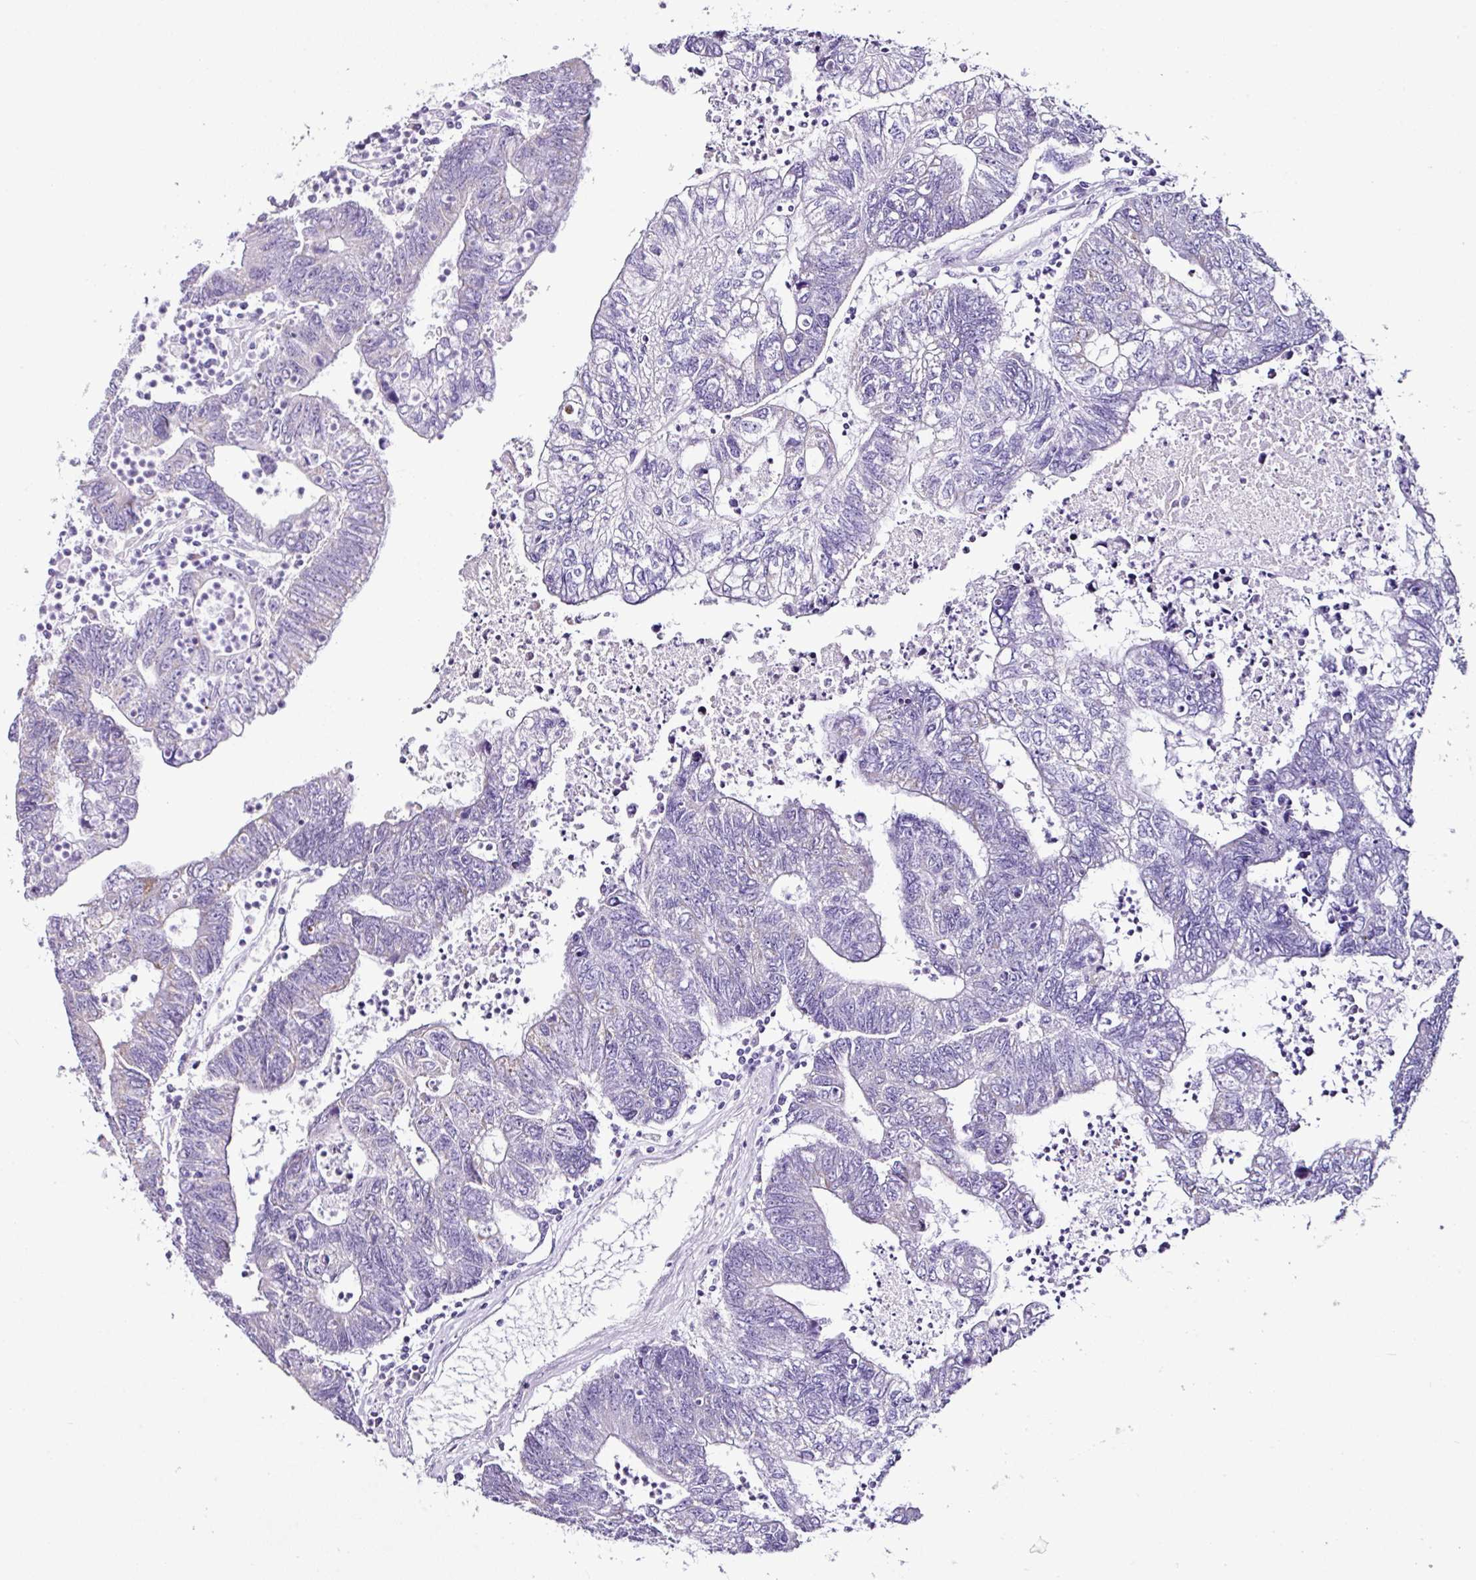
{"staining": {"intensity": "negative", "quantity": "none", "location": "none"}, "tissue": "colorectal cancer", "cell_type": "Tumor cells", "image_type": "cancer", "snomed": [{"axis": "morphology", "description": "Adenocarcinoma, NOS"}, {"axis": "topography", "description": "Colon"}], "caption": "DAB immunohistochemical staining of colorectal cancer shows no significant staining in tumor cells. Nuclei are stained in blue.", "gene": "DPAGT1", "patient": {"sex": "female", "age": 48}}